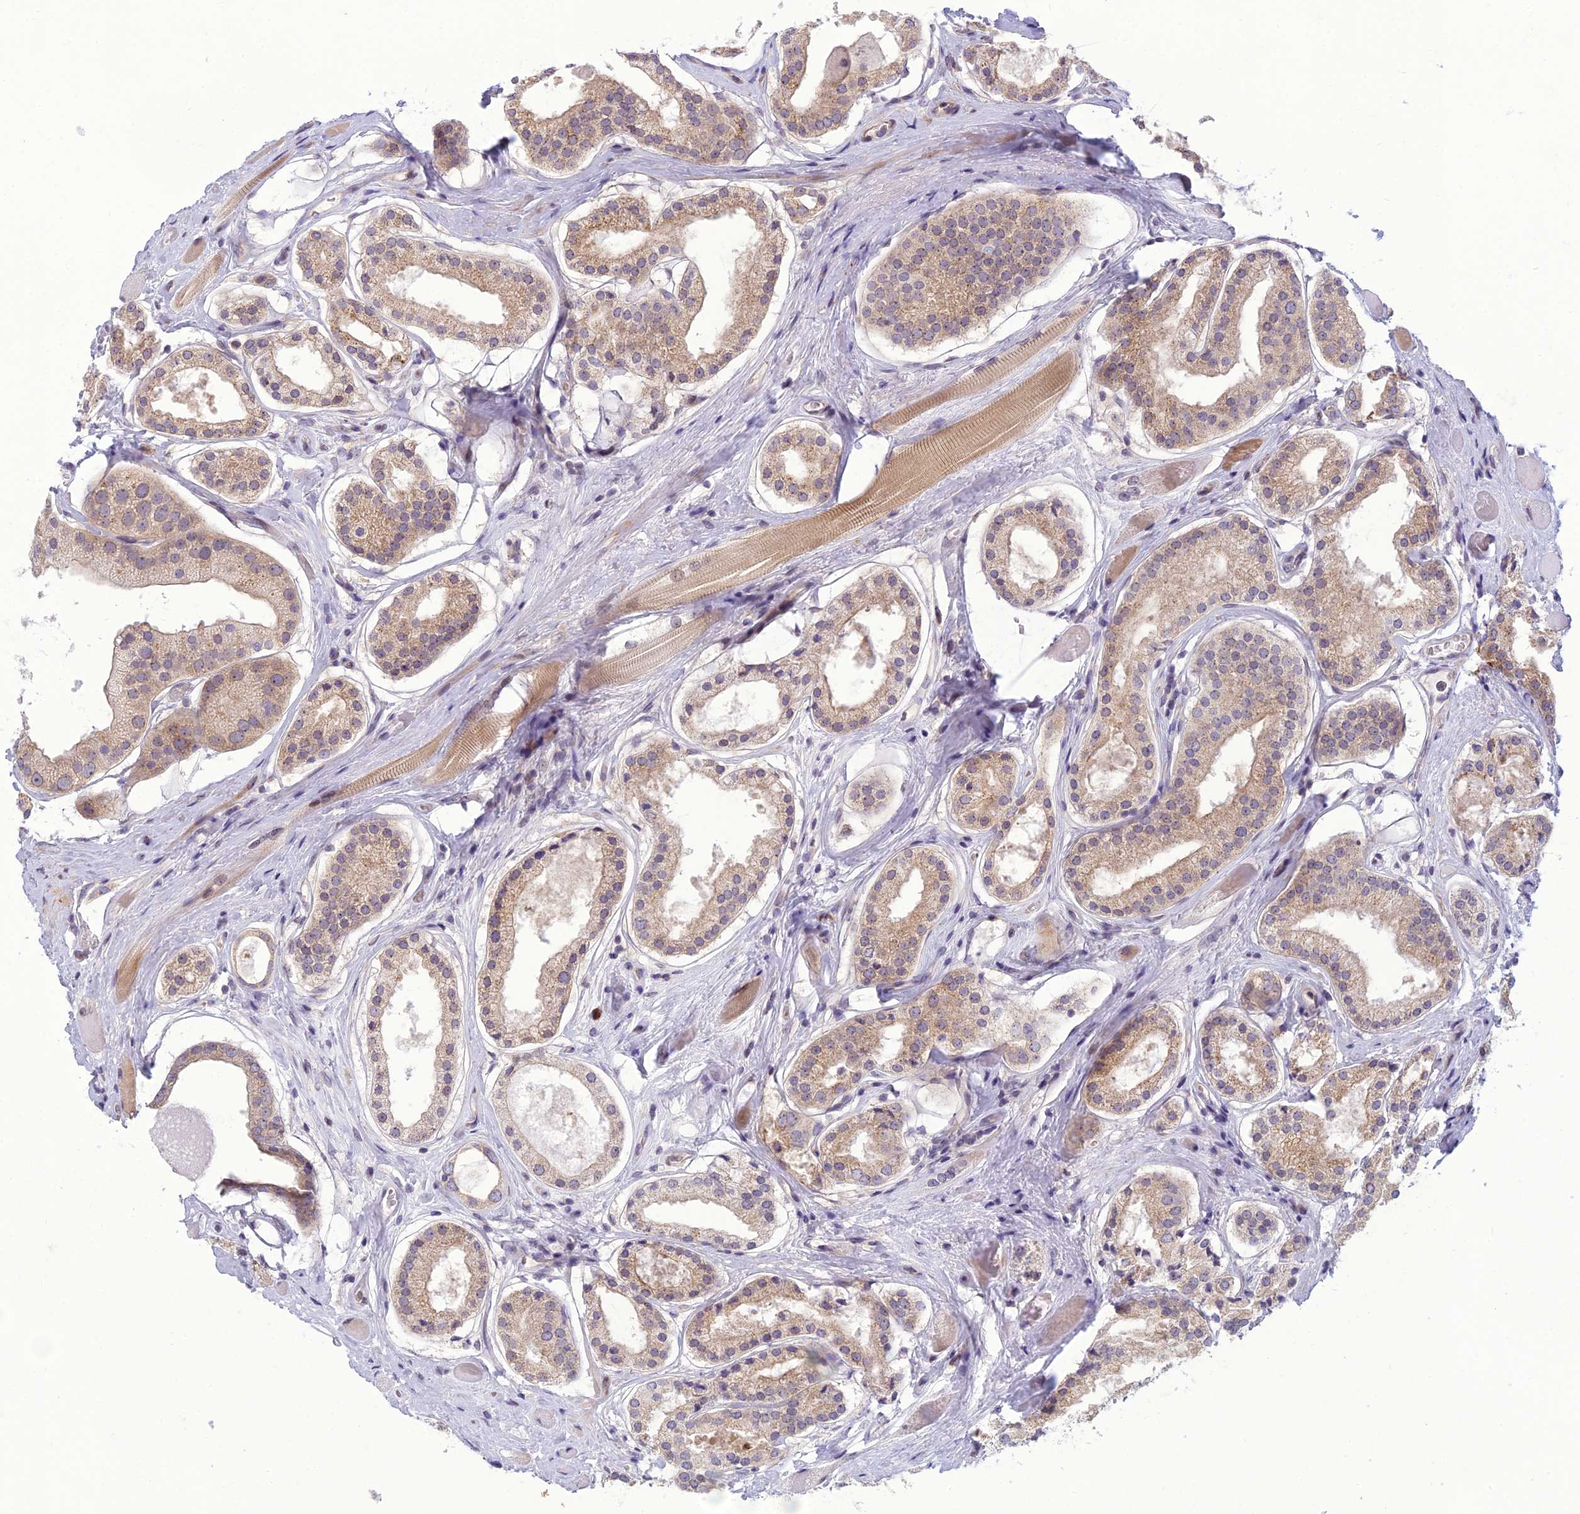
{"staining": {"intensity": "moderate", "quantity": ">75%", "location": "cytoplasmic/membranous"}, "tissue": "prostate cancer", "cell_type": "Tumor cells", "image_type": "cancer", "snomed": [{"axis": "morphology", "description": "Adenocarcinoma, High grade"}, {"axis": "topography", "description": "Prostate"}], "caption": "A histopathology image of prostate adenocarcinoma (high-grade) stained for a protein reveals moderate cytoplasmic/membranous brown staining in tumor cells. Immunohistochemistry stains the protein of interest in brown and the nuclei are stained blue.", "gene": "DTX2", "patient": {"sex": "male", "age": 67}}